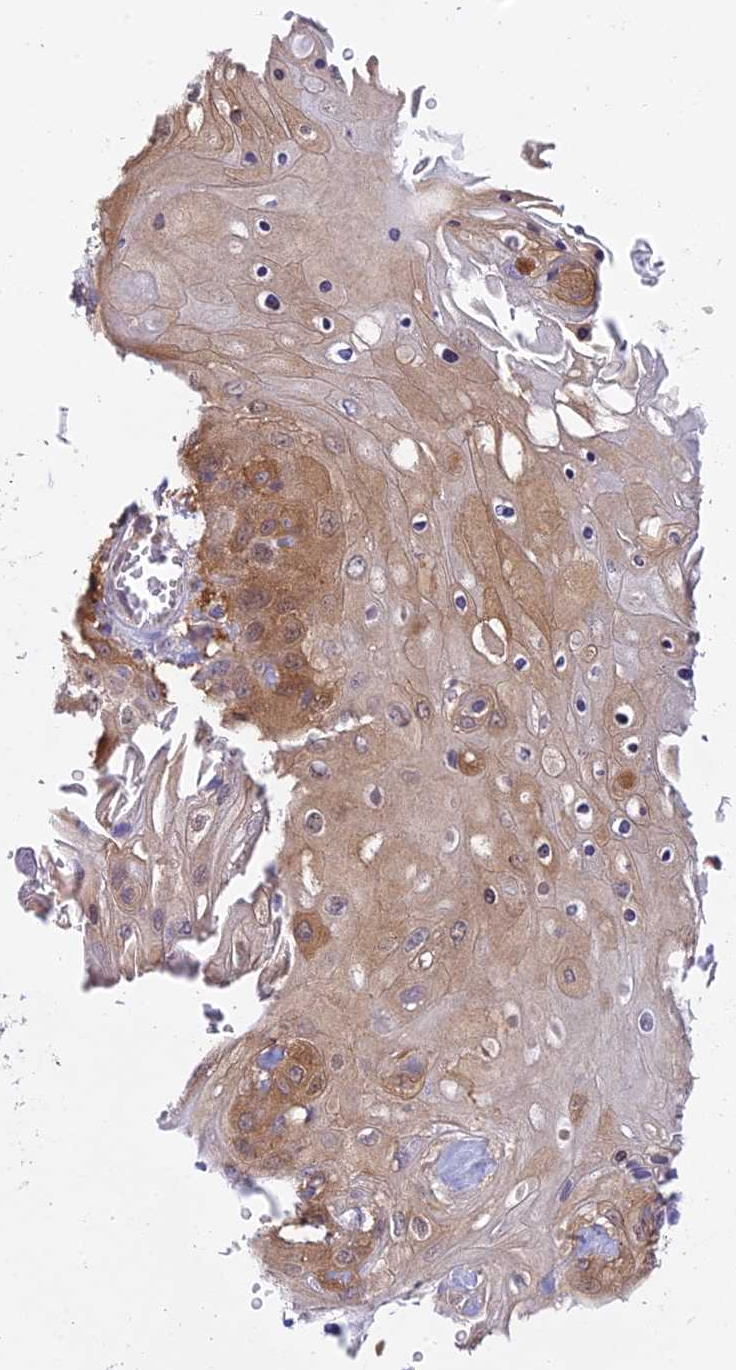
{"staining": {"intensity": "moderate", "quantity": ">75%", "location": "cytoplasmic/membranous"}, "tissue": "head and neck cancer", "cell_type": "Tumor cells", "image_type": "cancer", "snomed": [{"axis": "morphology", "description": "Squamous cell carcinoma, NOS"}, {"axis": "topography", "description": "Head-Neck"}], "caption": "A histopathology image of head and neck cancer stained for a protein reveals moderate cytoplasmic/membranous brown staining in tumor cells.", "gene": "UBE2G1", "patient": {"sex": "female", "age": 43}}